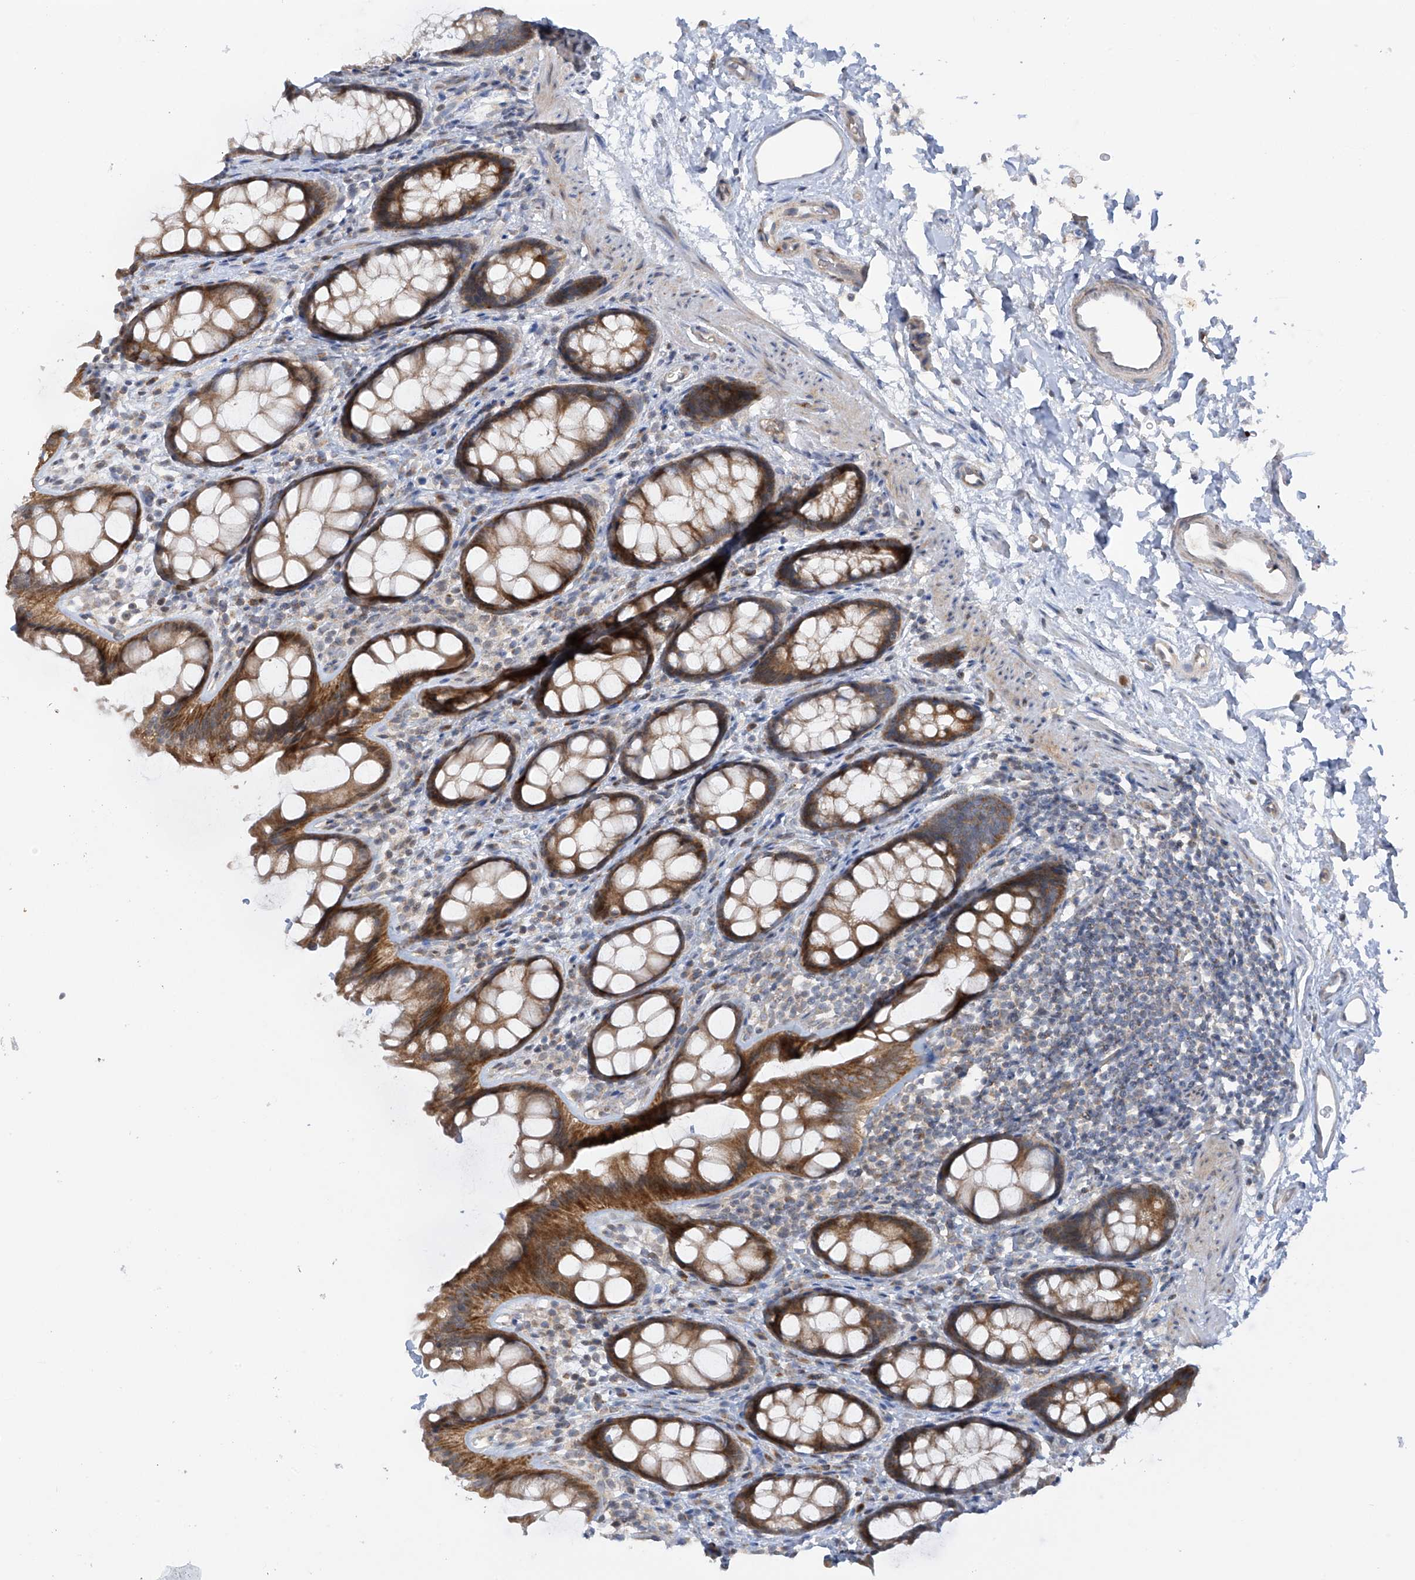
{"staining": {"intensity": "strong", "quantity": ">75%", "location": "cytoplasmic/membranous"}, "tissue": "rectum", "cell_type": "Glandular cells", "image_type": "normal", "snomed": [{"axis": "morphology", "description": "Normal tissue, NOS"}, {"axis": "topography", "description": "Rectum"}], "caption": "IHC micrograph of benign rectum stained for a protein (brown), which reveals high levels of strong cytoplasmic/membranous expression in approximately >75% of glandular cells.", "gene": "METTL18", "patient": {"sex": "female", "age": 65}}